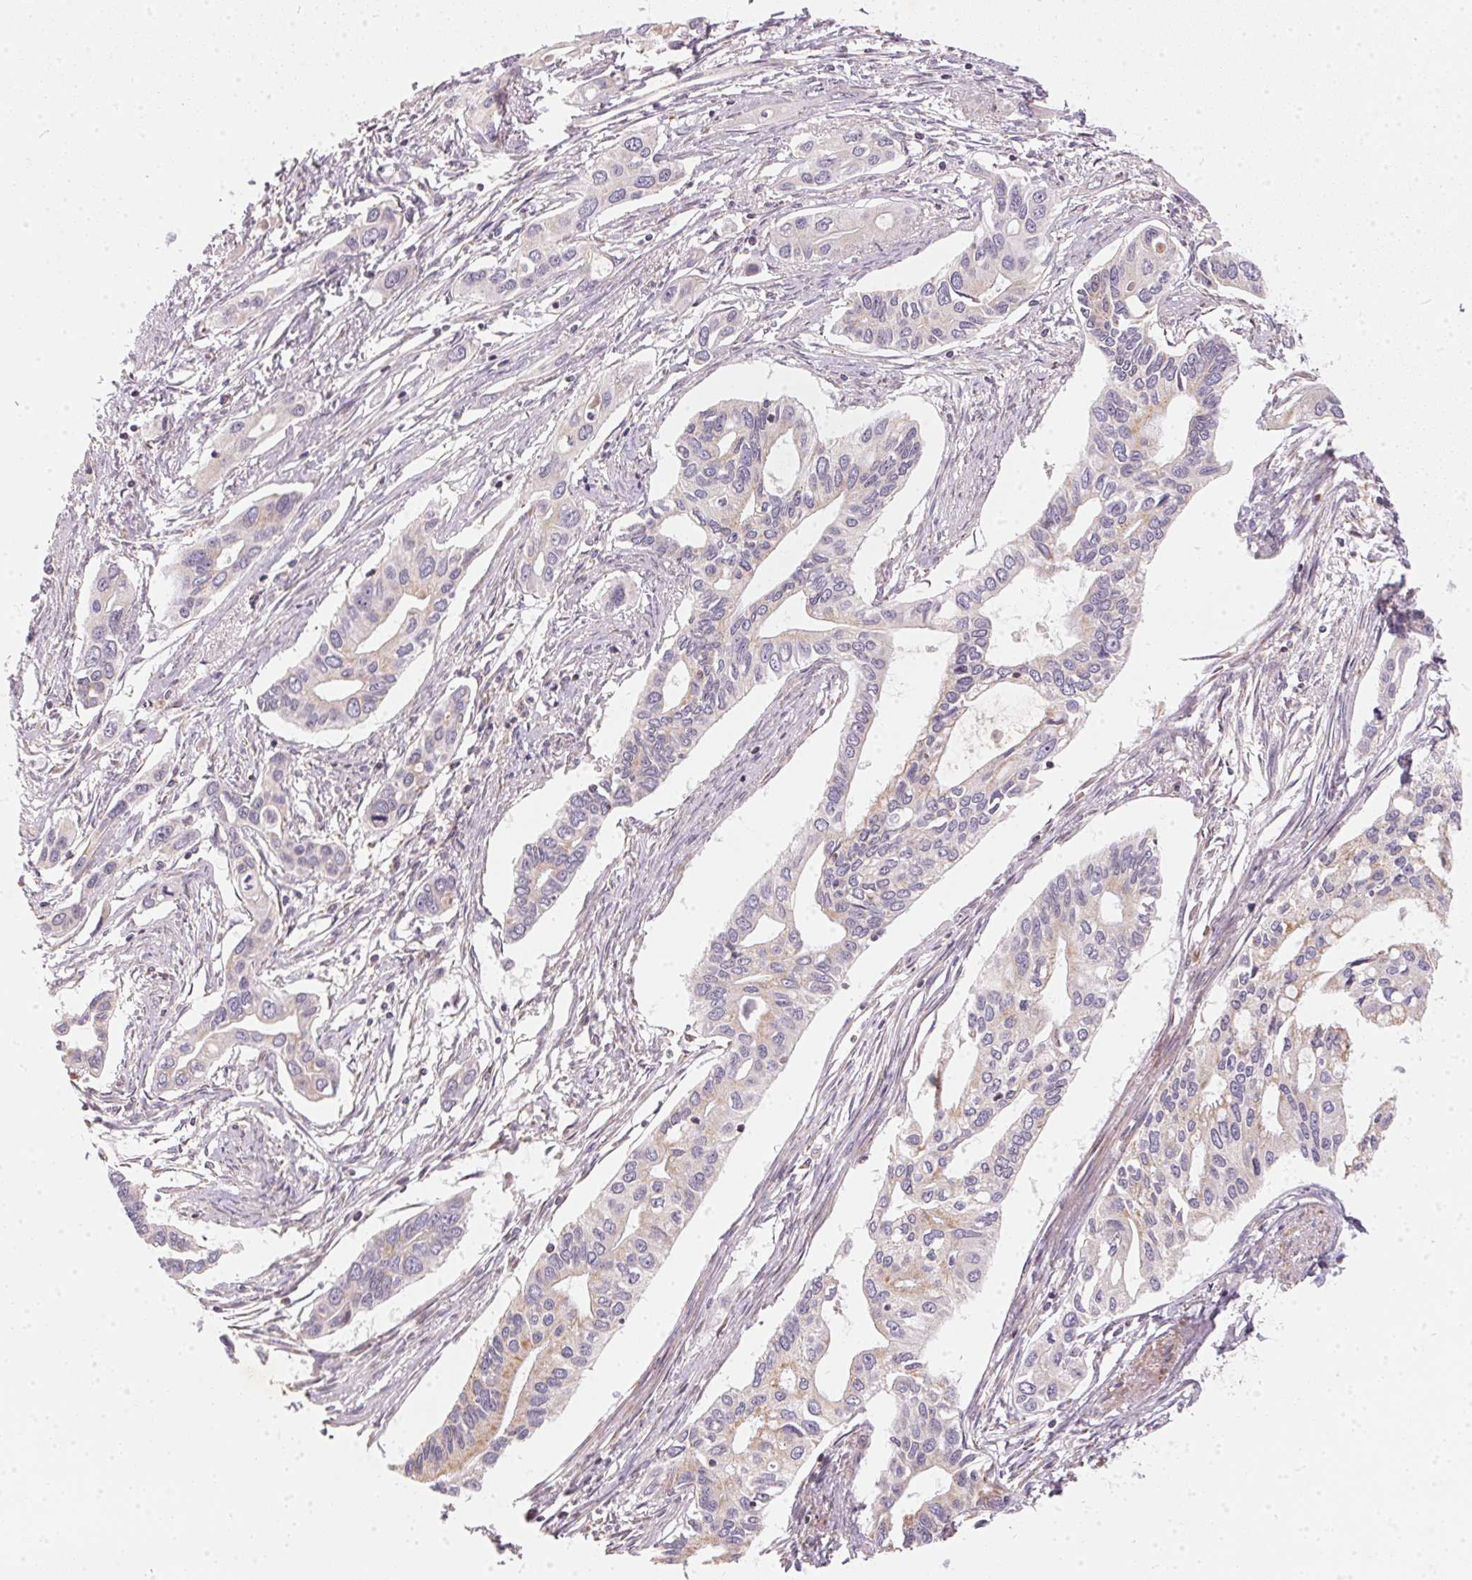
{"staining": {"intensity": "weak", "quantity": "<25%", "location": "cytoplasmic/membranous"}, "tissue": "pancreatic cancer", "cell_type": "Tumor cells", "image_type": "cancer", "snomed": [{"axis": "morphology", "description": "Adenocarcinoma, NOS"}, {"axis": "topography", "description": "Pancreas"}], "caption": "IHC histopathology image of neoplastic tissue: adenocarcinoma (pancreatic) stained with DAB (3,3'-diaminobenzidine) demonstrates no significant protein expression in tumor cells.", "gene": "VWA5B2", "patient": {"sex": "male", "age": 60}}